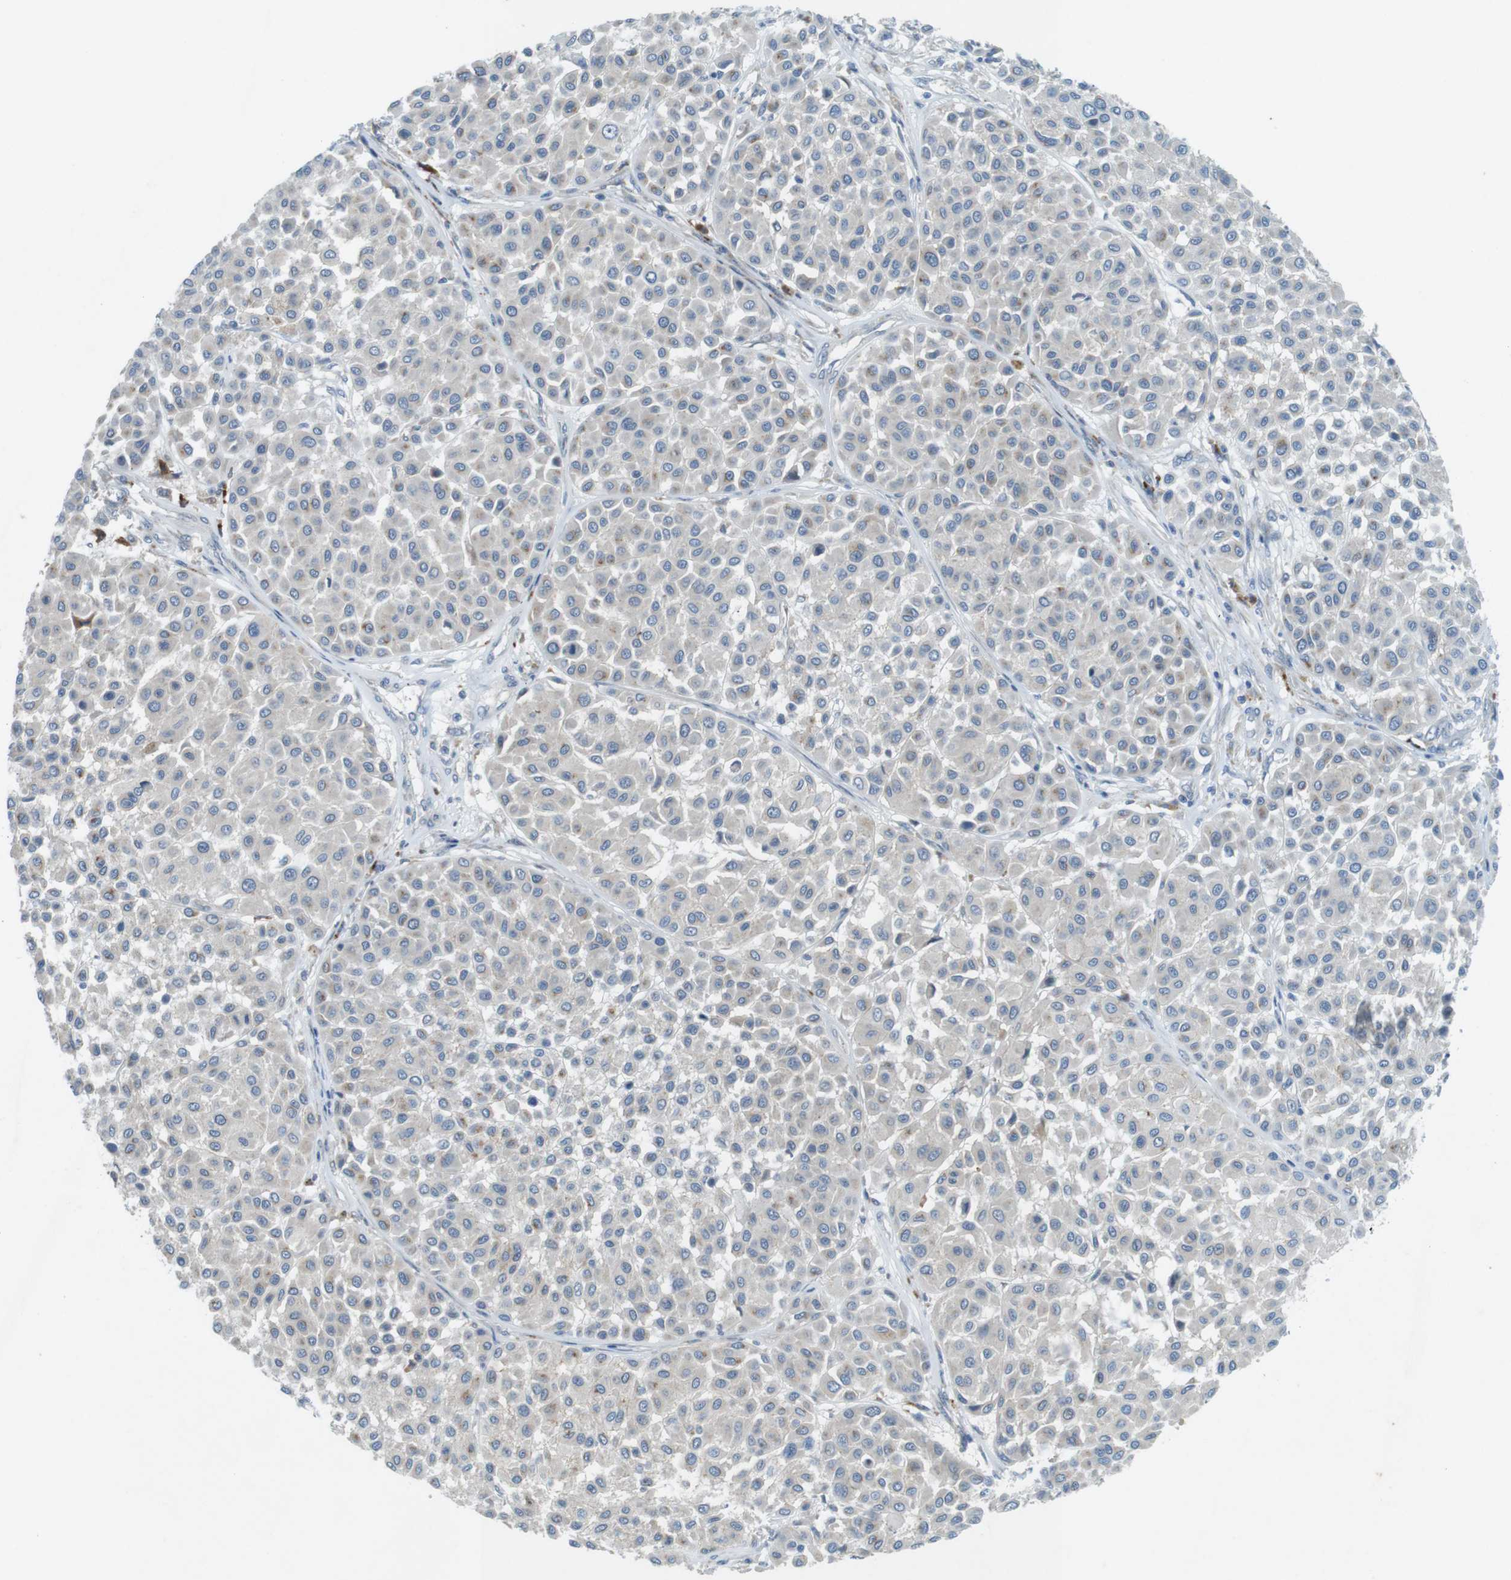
{"staining": {"intensity": "negative", "quantity": "none", "location": "none"}, "tissue": "melanoma", "cell_type": "Tumor cells", "image_type": "cancer", "snomed": [{"axis": "morphology", "description": "Malignant melanoma, Metastatic site"}, {"axis": "topography", "description": "Soft tissue"}], "caption": "Immunohistochemistry (IHC) micrograph of neoplastic tissue: human melanoma stained with DAB (3,3'-diaminobenzidine) demonstrates no significant protein positivity in tumor cells.", "gene": "TYW1", "patient": {"sex": "male", "age": 41}}